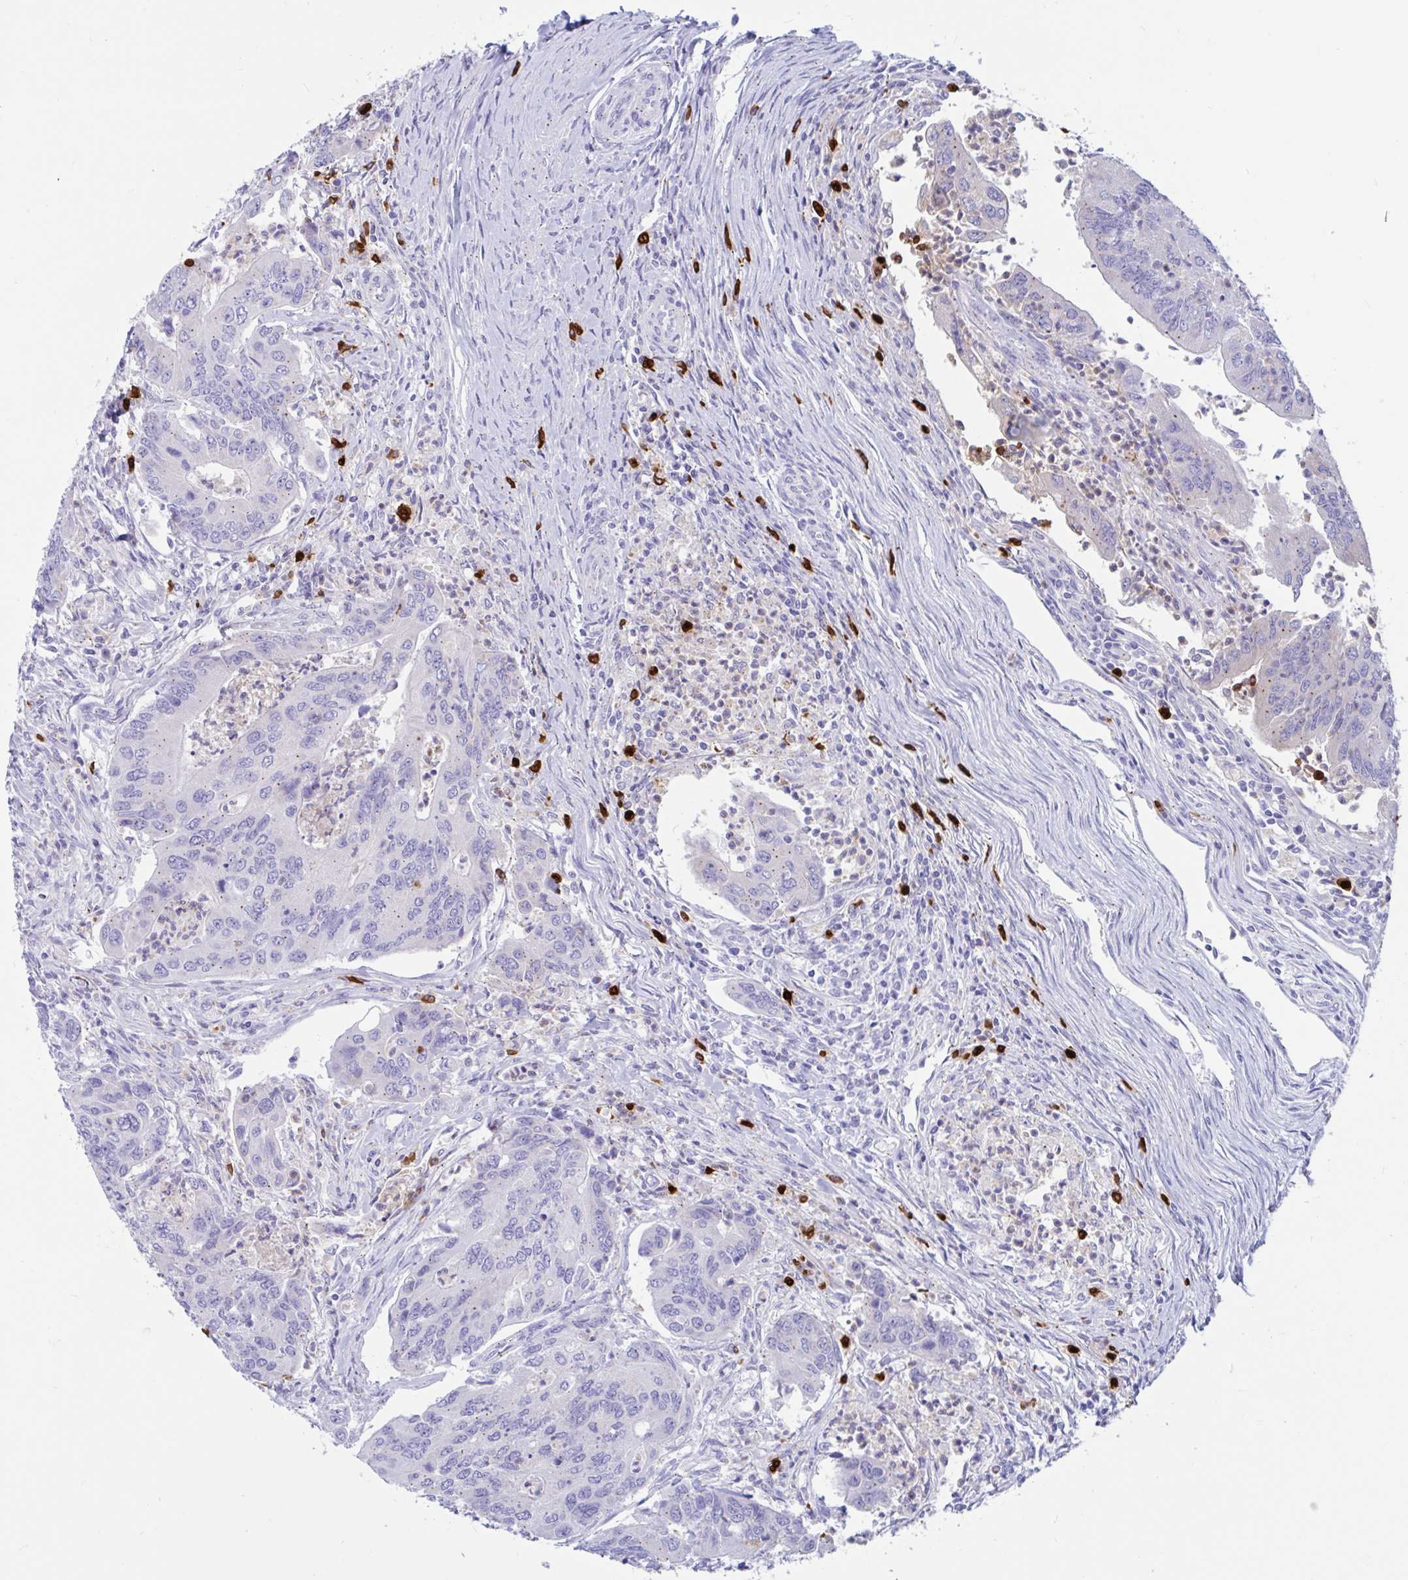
{"staining": {"intensity": "weak", "quantity": "<25%", "location": "cytoplasmic/membranous"}, "tissue": "colorectal cancer", "cell_type": "Tumor cells", "image_type": "cancer", "snomed": [{"axis": "morphology", "description": "Adenocarcinoma, NOS"}, {"axis": "topography", "description": "Colon"}], "caption": "Colorectal cancer (adenocarcinoma) stained for a protein using IHC shows no expression tumor cells.", "gene": "RNASE3", "patient": {"sex": "female", "age": 67}}